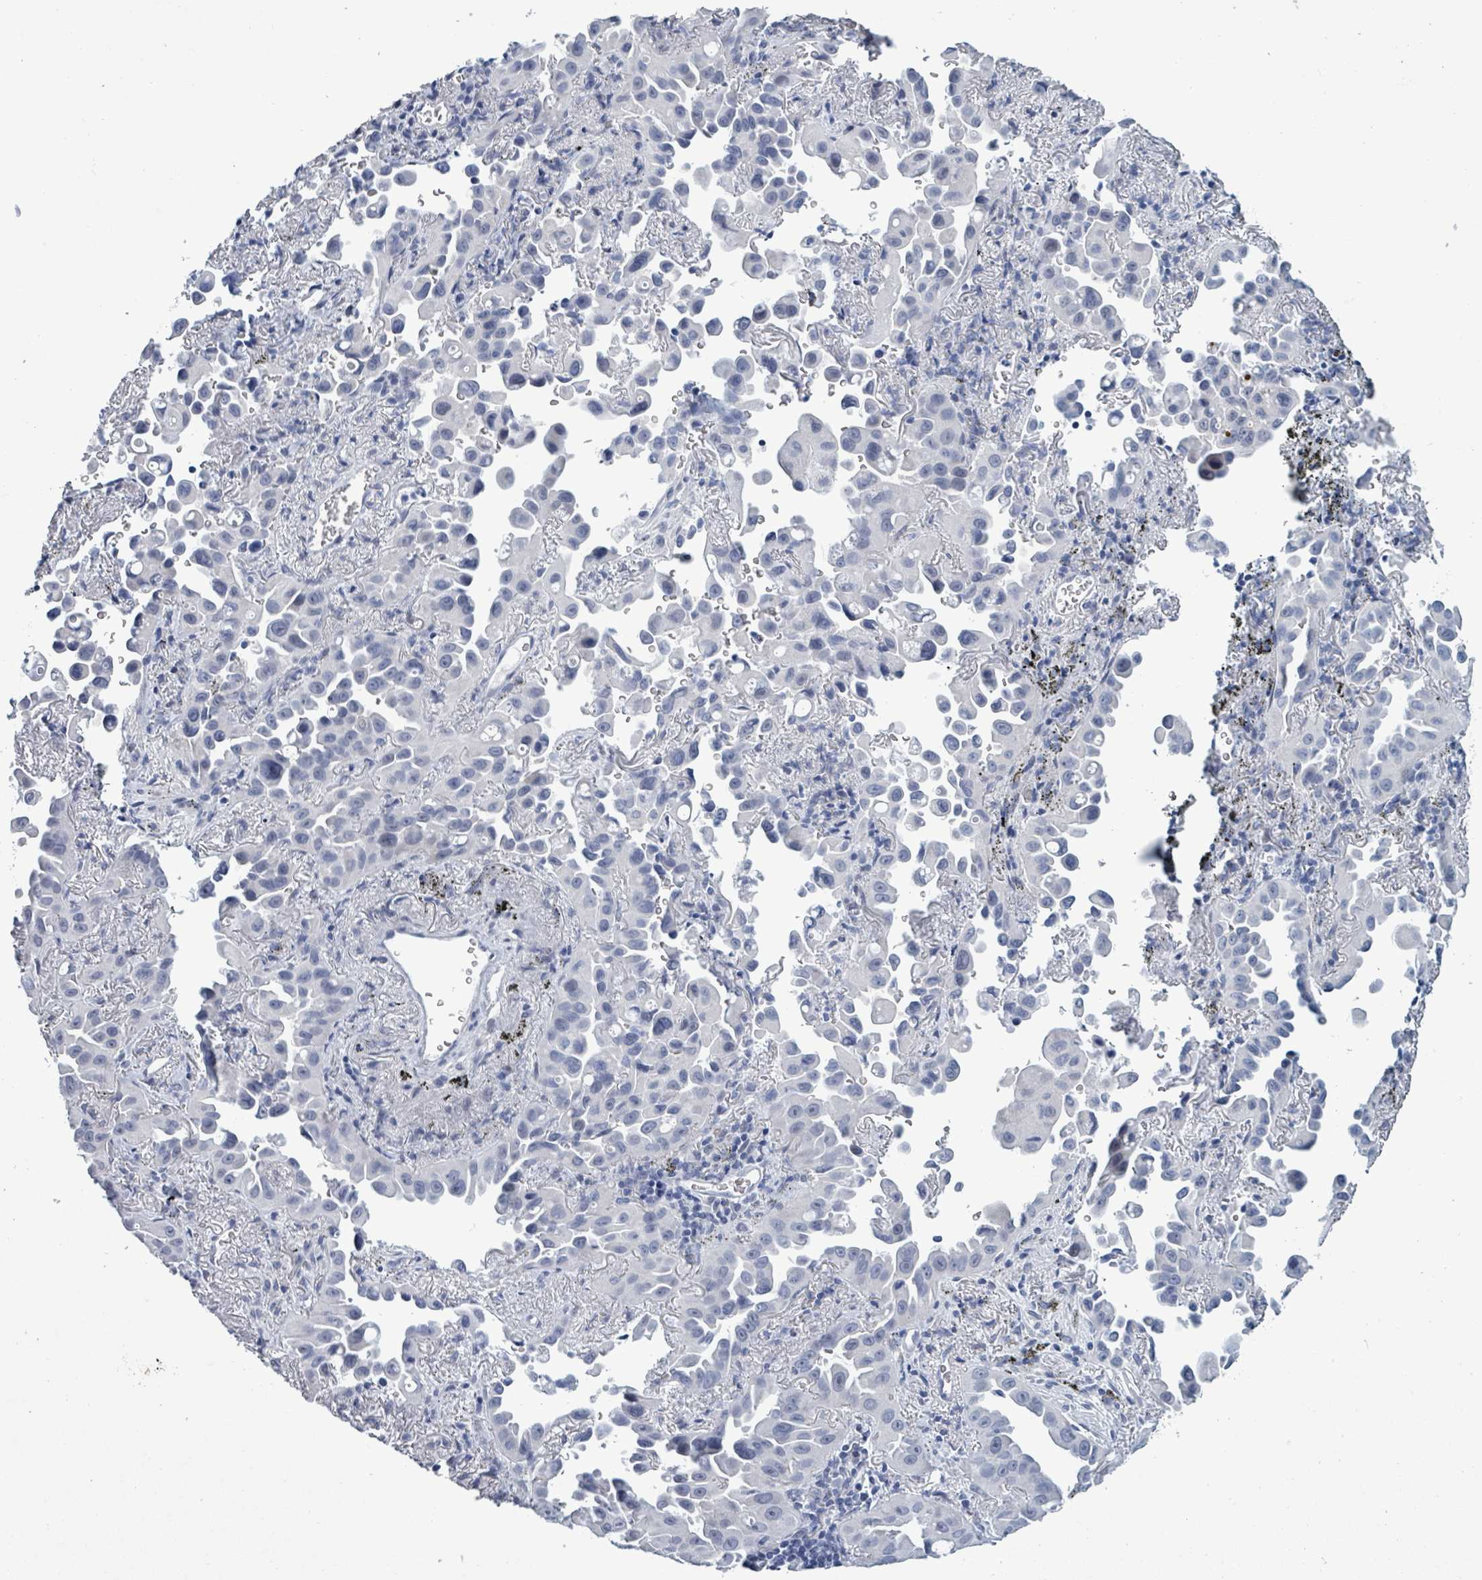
{"staining": {"intensity": "negative", "quantity": "none", "location": "none"}, "tissue": "lung cancer", "cell_type": "Tumor cells", "image_type": "cancer", "snomed": [{"axis": "morphology", "description": "Adenocarcinoma, NOS"}, {"axis": "topography", "description": "Lung"}], "caption": "DAB immunohistochemical staining of adenocarcinoma (lung) reveals no significant staining in tumor cells.", "gene": "ZNF771", "patient": {"sex": "male", "age": 68}}